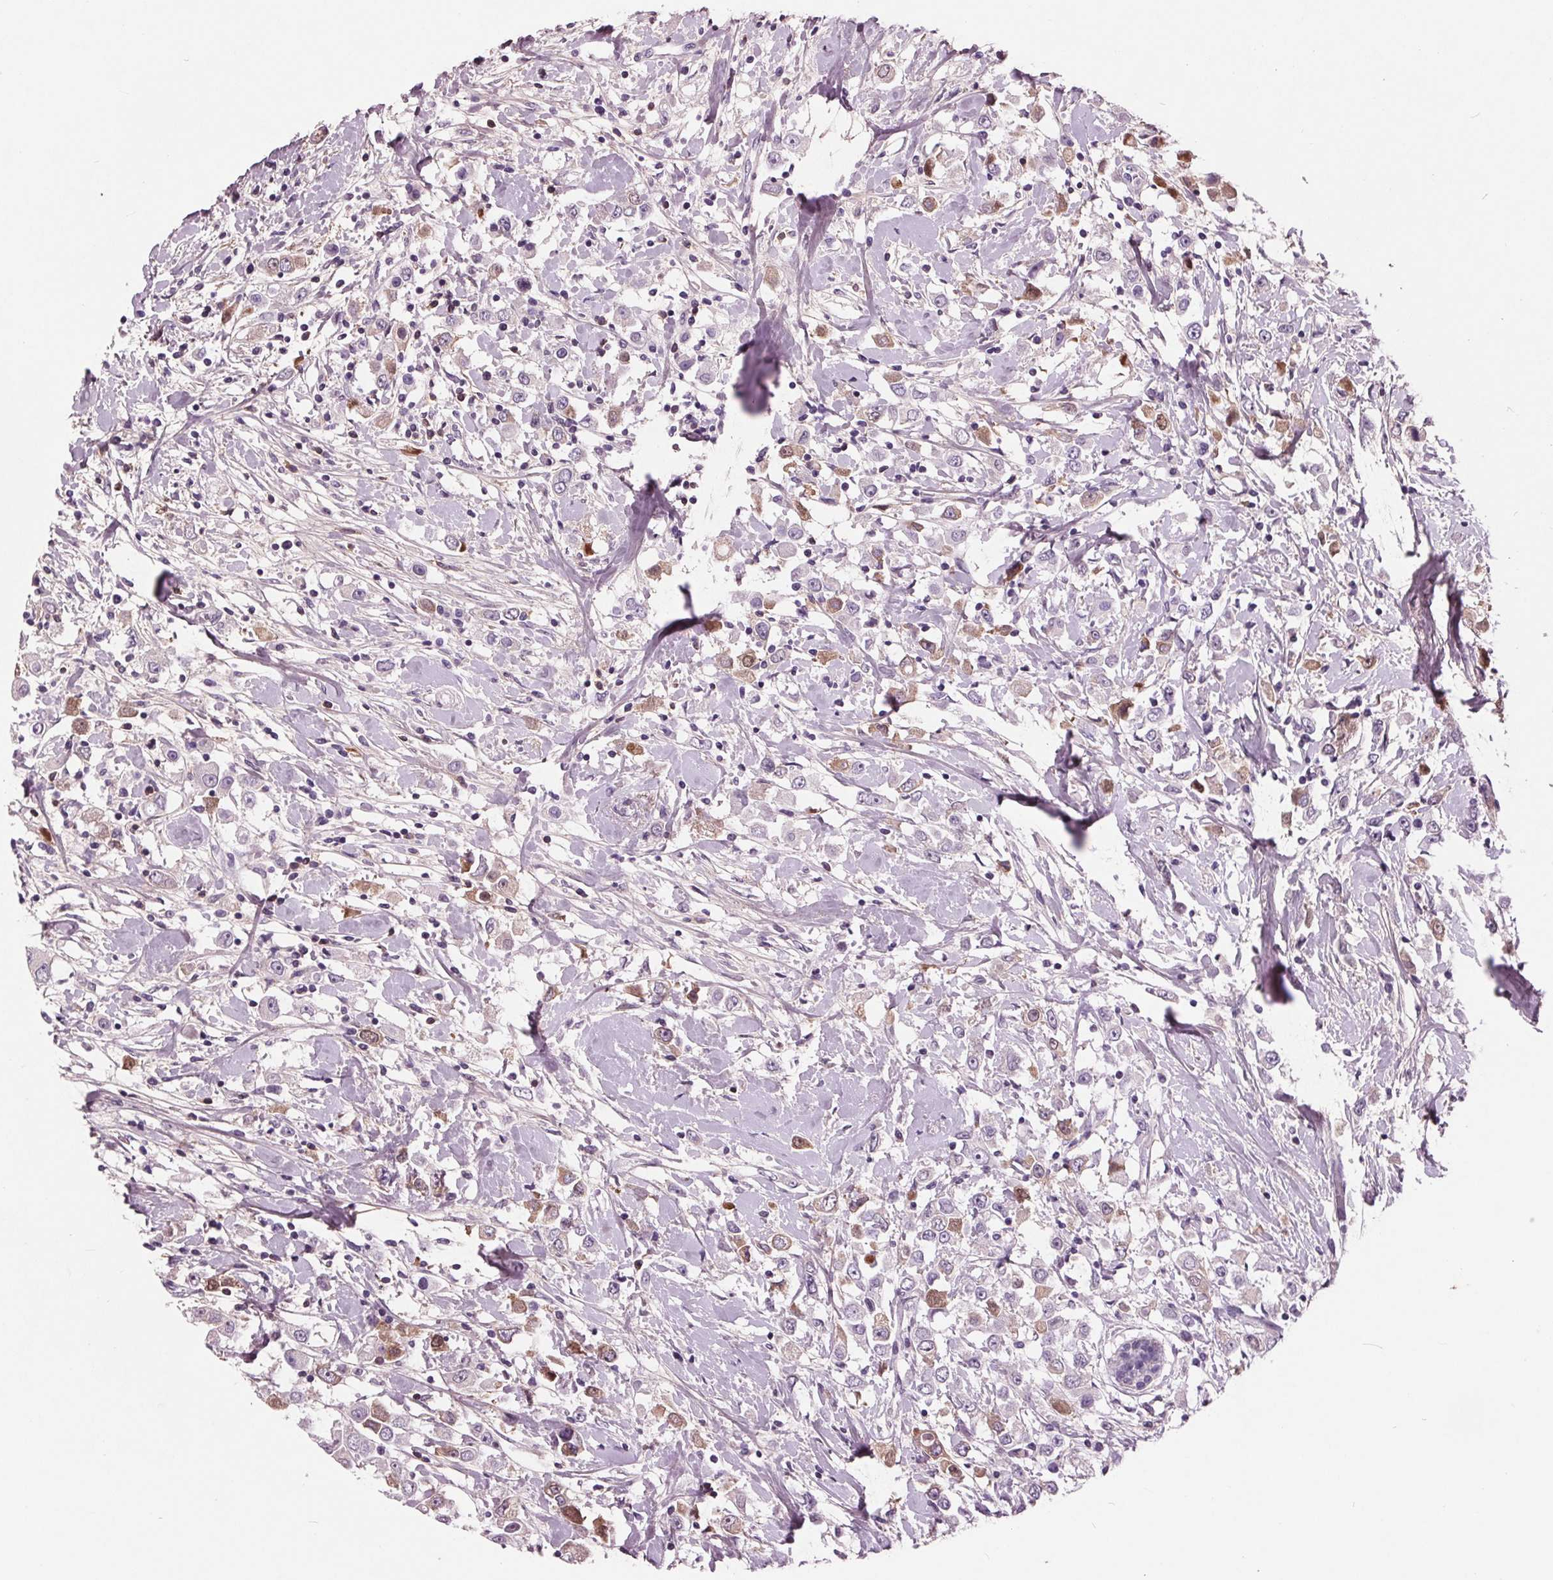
{"staining": {"intensity": "moderate", "quantity": "25%-75%", "location": "cytoplasmic/membranous"}, "tissue": "breast cancer", "cell_type": "Tumor cells", "image_type": "cancer", "snomed": [{"axis": "morphology", "description": "Duct carcinoma"}, {"axis": "topography", "description": "Breast"}], "caption": "Breast cancer (intraductal carcinoma) stained with a brown dye displays moderate cytoplasmic/membranous positive positivity in about 25%-75% of tumor cells.", "gene": "C6", "patient": {"sex": "female", "age": 61}}